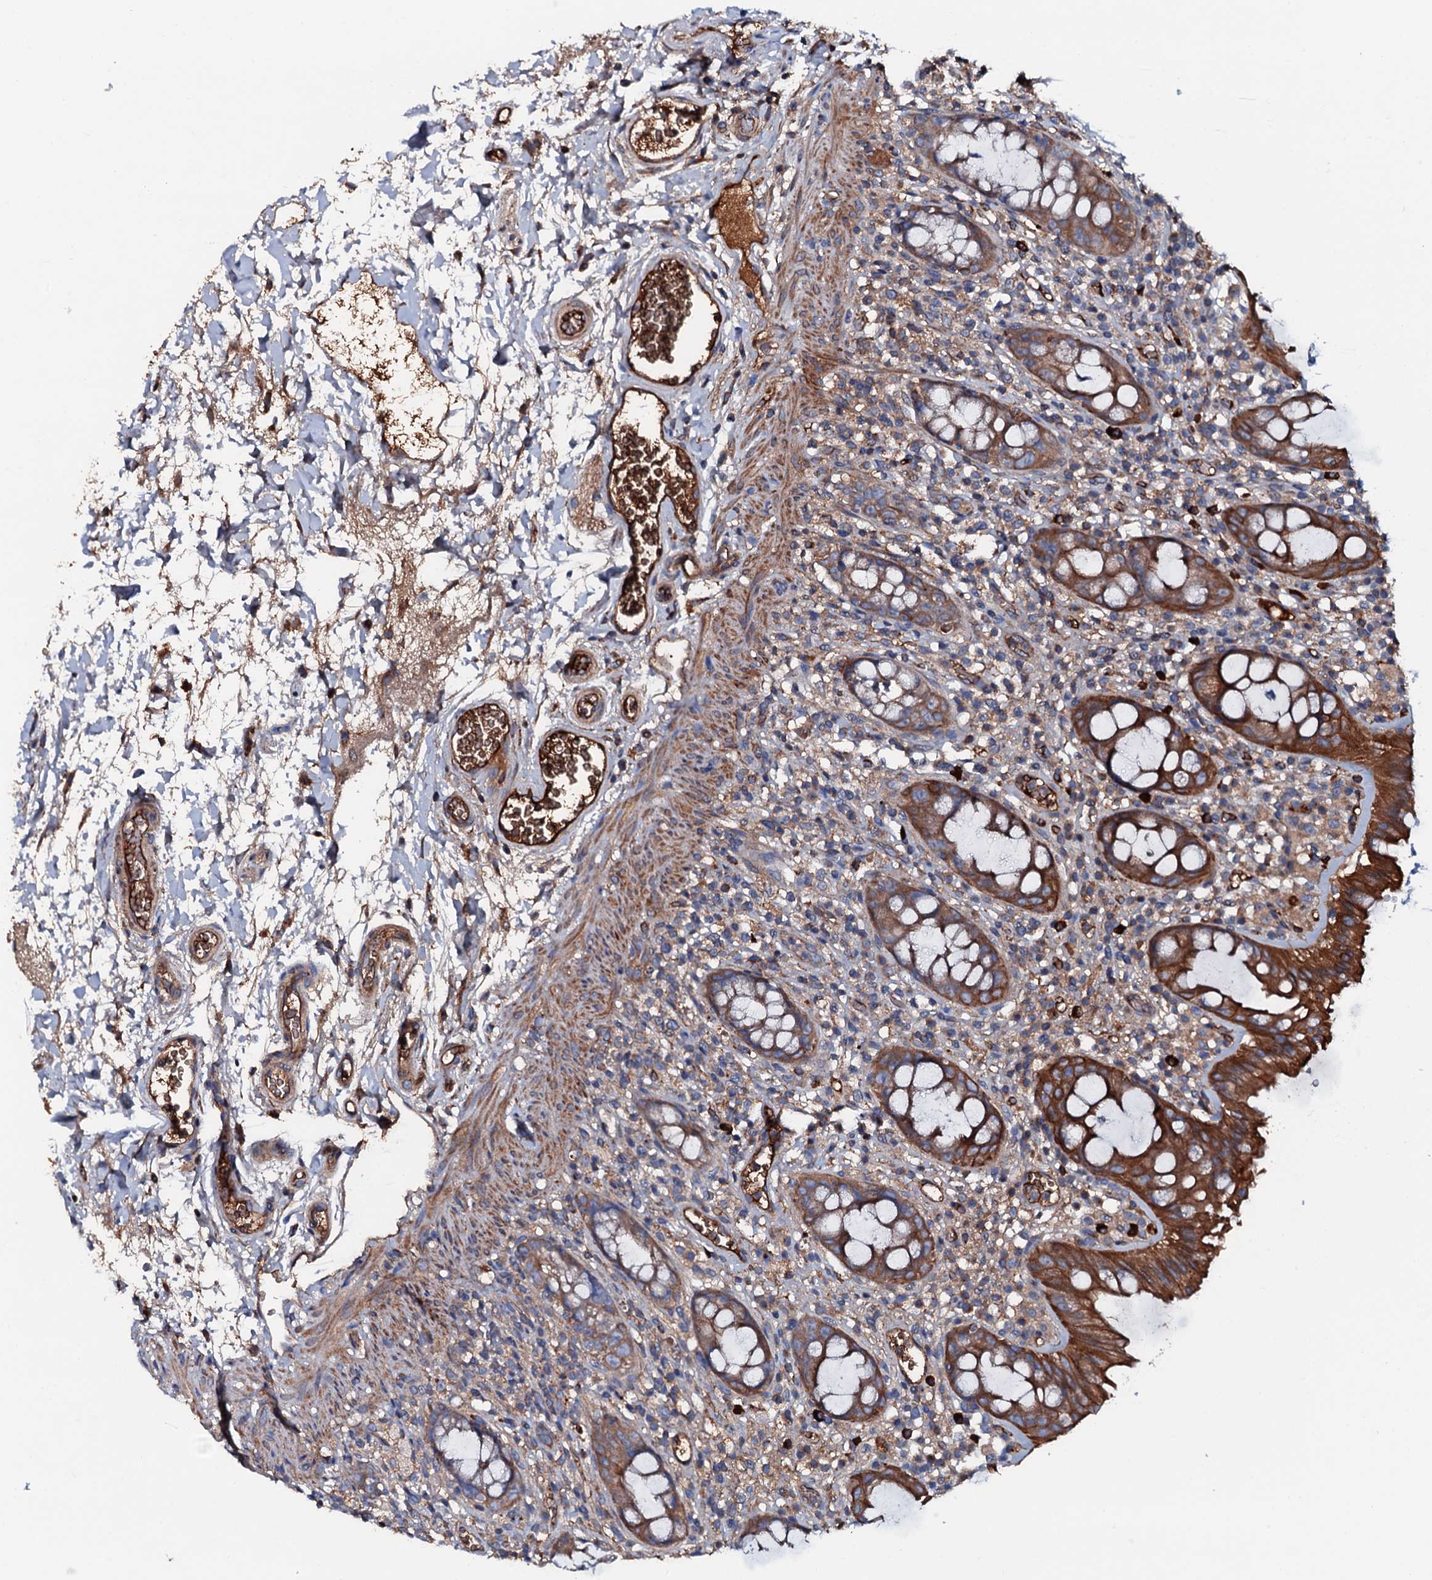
{"staining": {"intensity": "strong", "quantity": ">75%", "location": "cytoplasmic/membranous"}, "tissue": "rectum", "cell_type": "Glandular cells", "image_type": "normal", "snomed": [{"axis": "morphology", "description": "Normal tissue, NOS"}, {"axis": "topography", "description": "Rectum"}], "caption": "A high-resolution image shows immunohistochemistry (IHC) staining of unremarkable rectum, which displays strong cytoplasmic/membranous positivity in about >75% of glandular cells. (Brightfield microscopy of DAB IHC at high magnification).", "gene": "NEK1", "patient": {"sex": "female", "age": 57}}